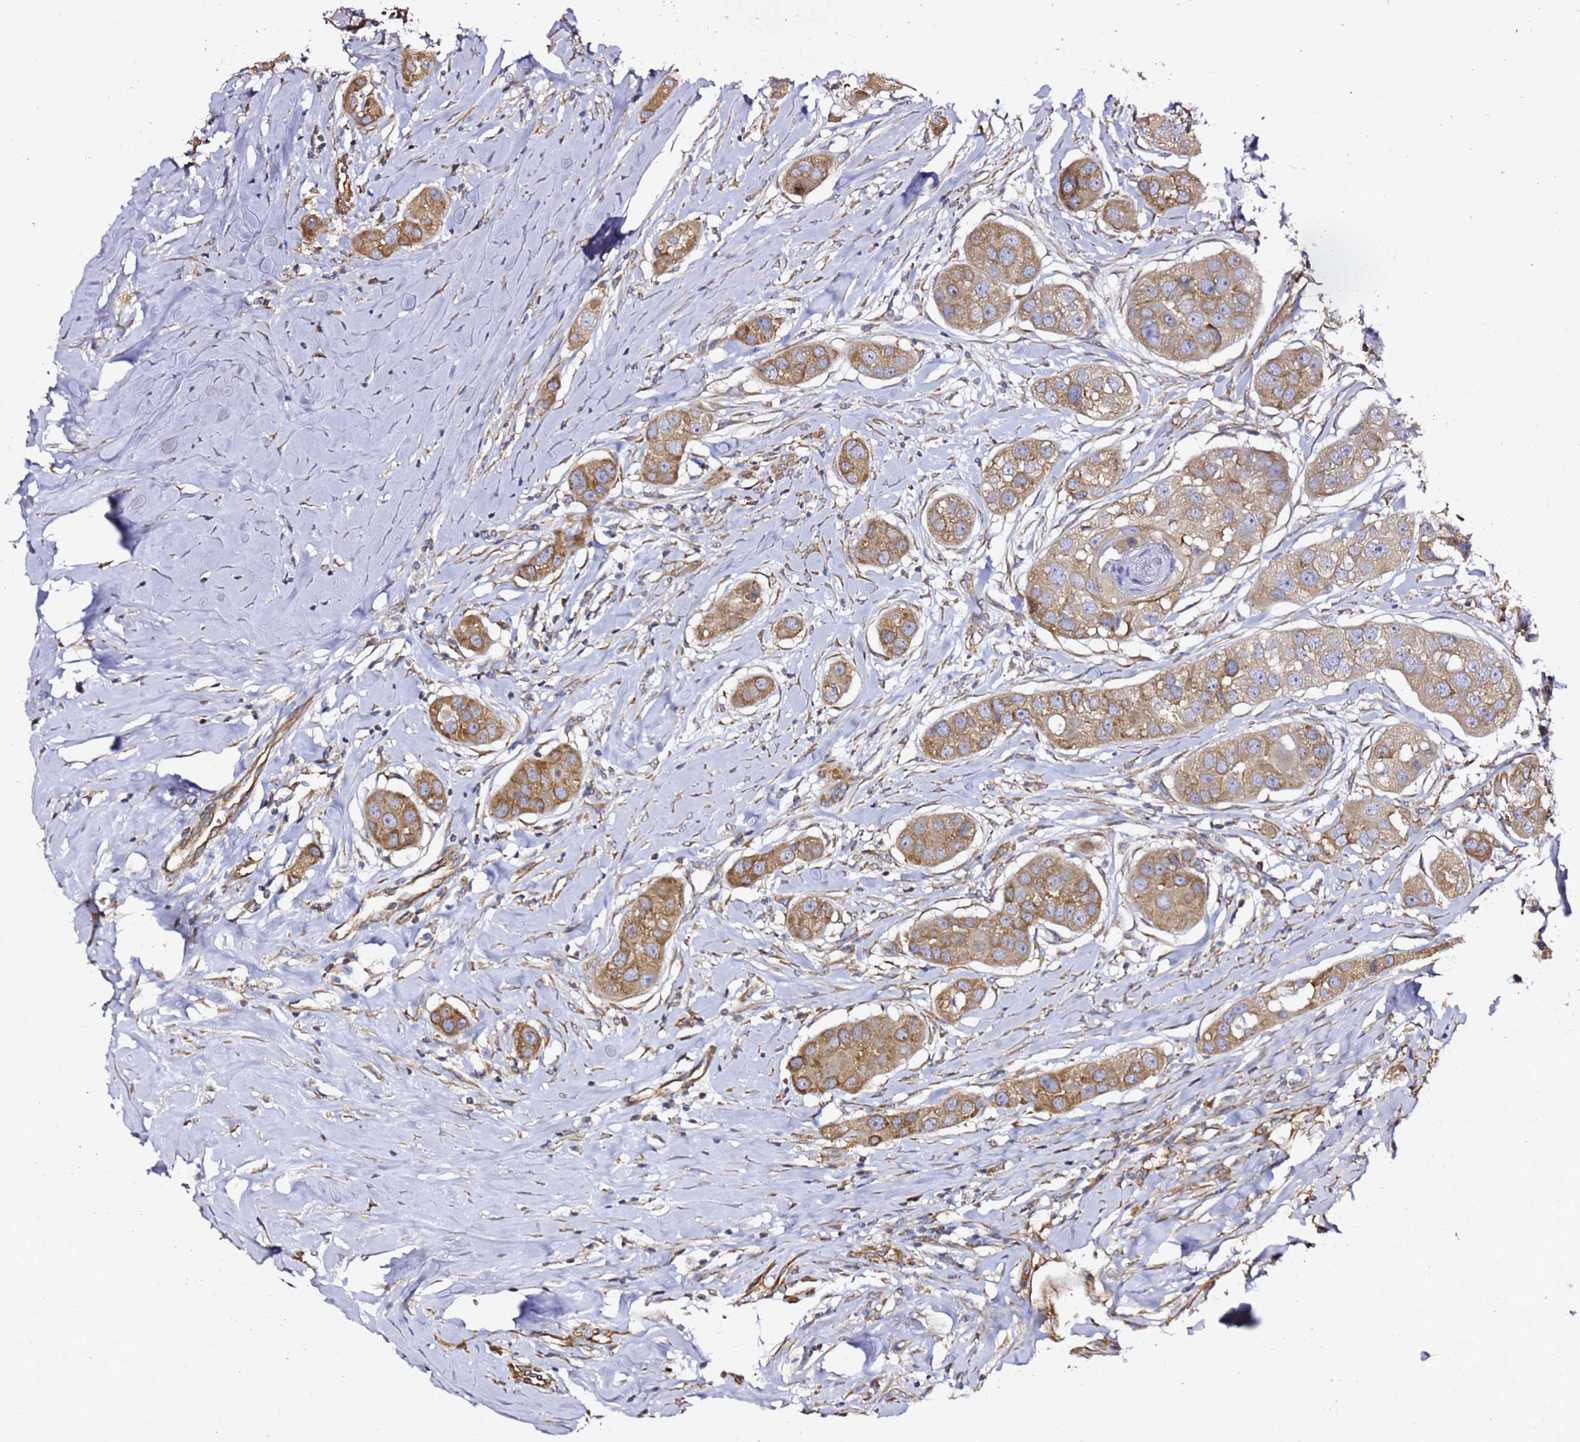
{"staining": {"intensity": "moderate", "quantity": ">75%", "location": "cytoplasmic/membranous"}, "tissue": "head and neck cancer", "cell_type": "Tumor cells", "image_type": "cancer", "snomed": [{"axis": "morphology", "description": "Normal tissue, NOS"}, {"axis": "morphology", "description": "Squamous cell carcinoma, NOS"}, {"axis": "topography", "description": "Skeletal muscle"}, {"axis": "topography", "description": "Head-Neck"}], "caption": "High-magnification brightfield microscopy of head and neck squamous cell carcinoma stained with DAB (3,3'-diaminobenzidine) (brown) and counterstained with hematoxylin (blue). tumor cells exhibit moderate cytoplasmic/membranous expression is present in about>75% of cells.", "gene": "TPST1", "patient": {"sex": "male", "age": 51}}